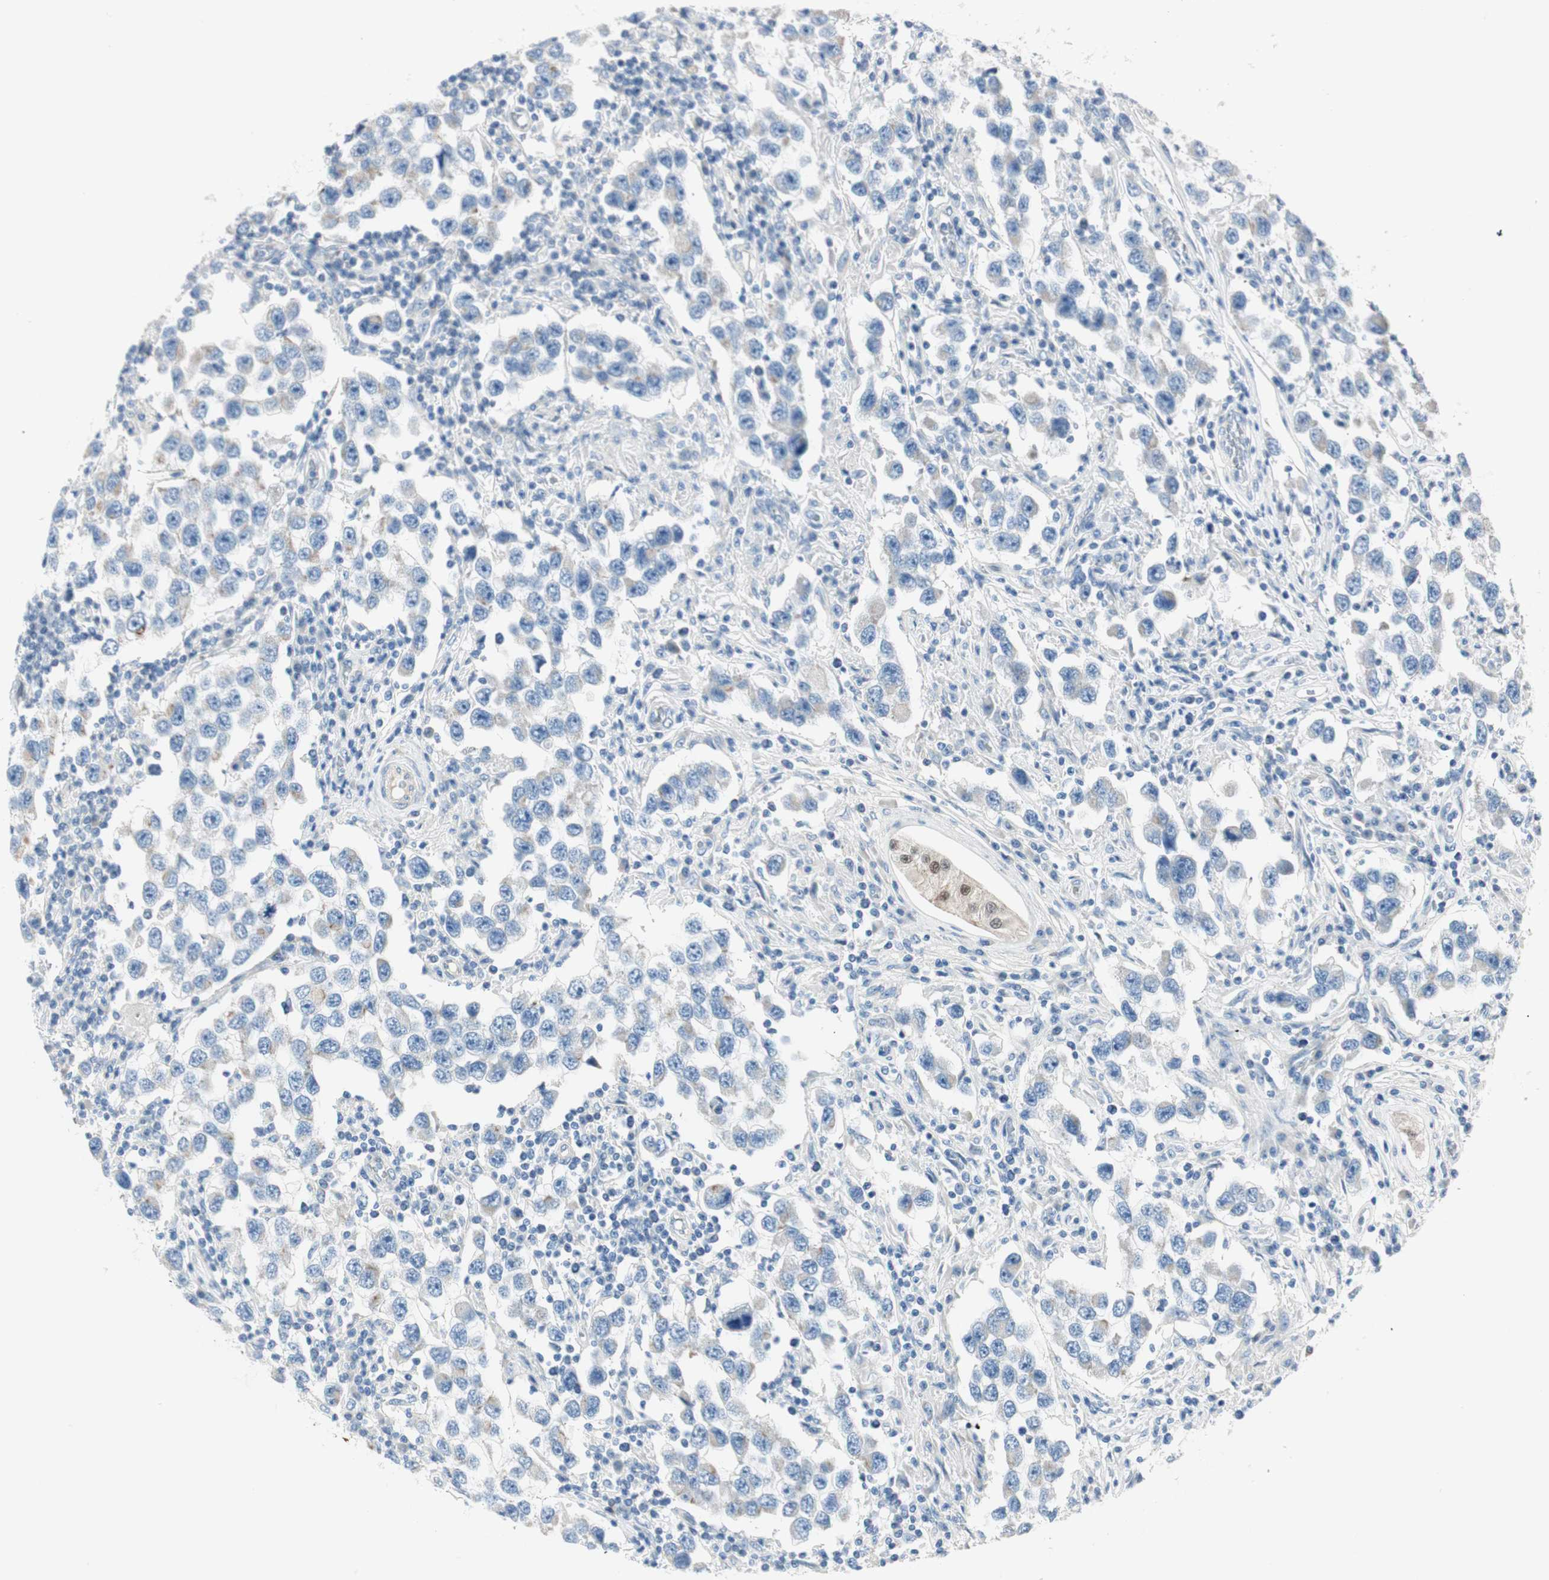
{"staining": {"intensity": "negative", "quantity": "none", "location": "none"}, "tissue": "testis cancer", "cell_type": "Tumor cells", "image_type": "cancer", "snomed": [{"axis": "morphology", "description": "Carcinoma, Embryonal, NOS"}, {"axis": "topography", "description": "Testis"}], "caption": "Immunohistochemistry (IHC) micrograph of neoplastic tissue: testis cancer (embryonal carcinoma) stained with DAB displays no significant protein staining in tumor cells.", "gene": "CDK3", "patient": {"sex": "male", "age": 21}}